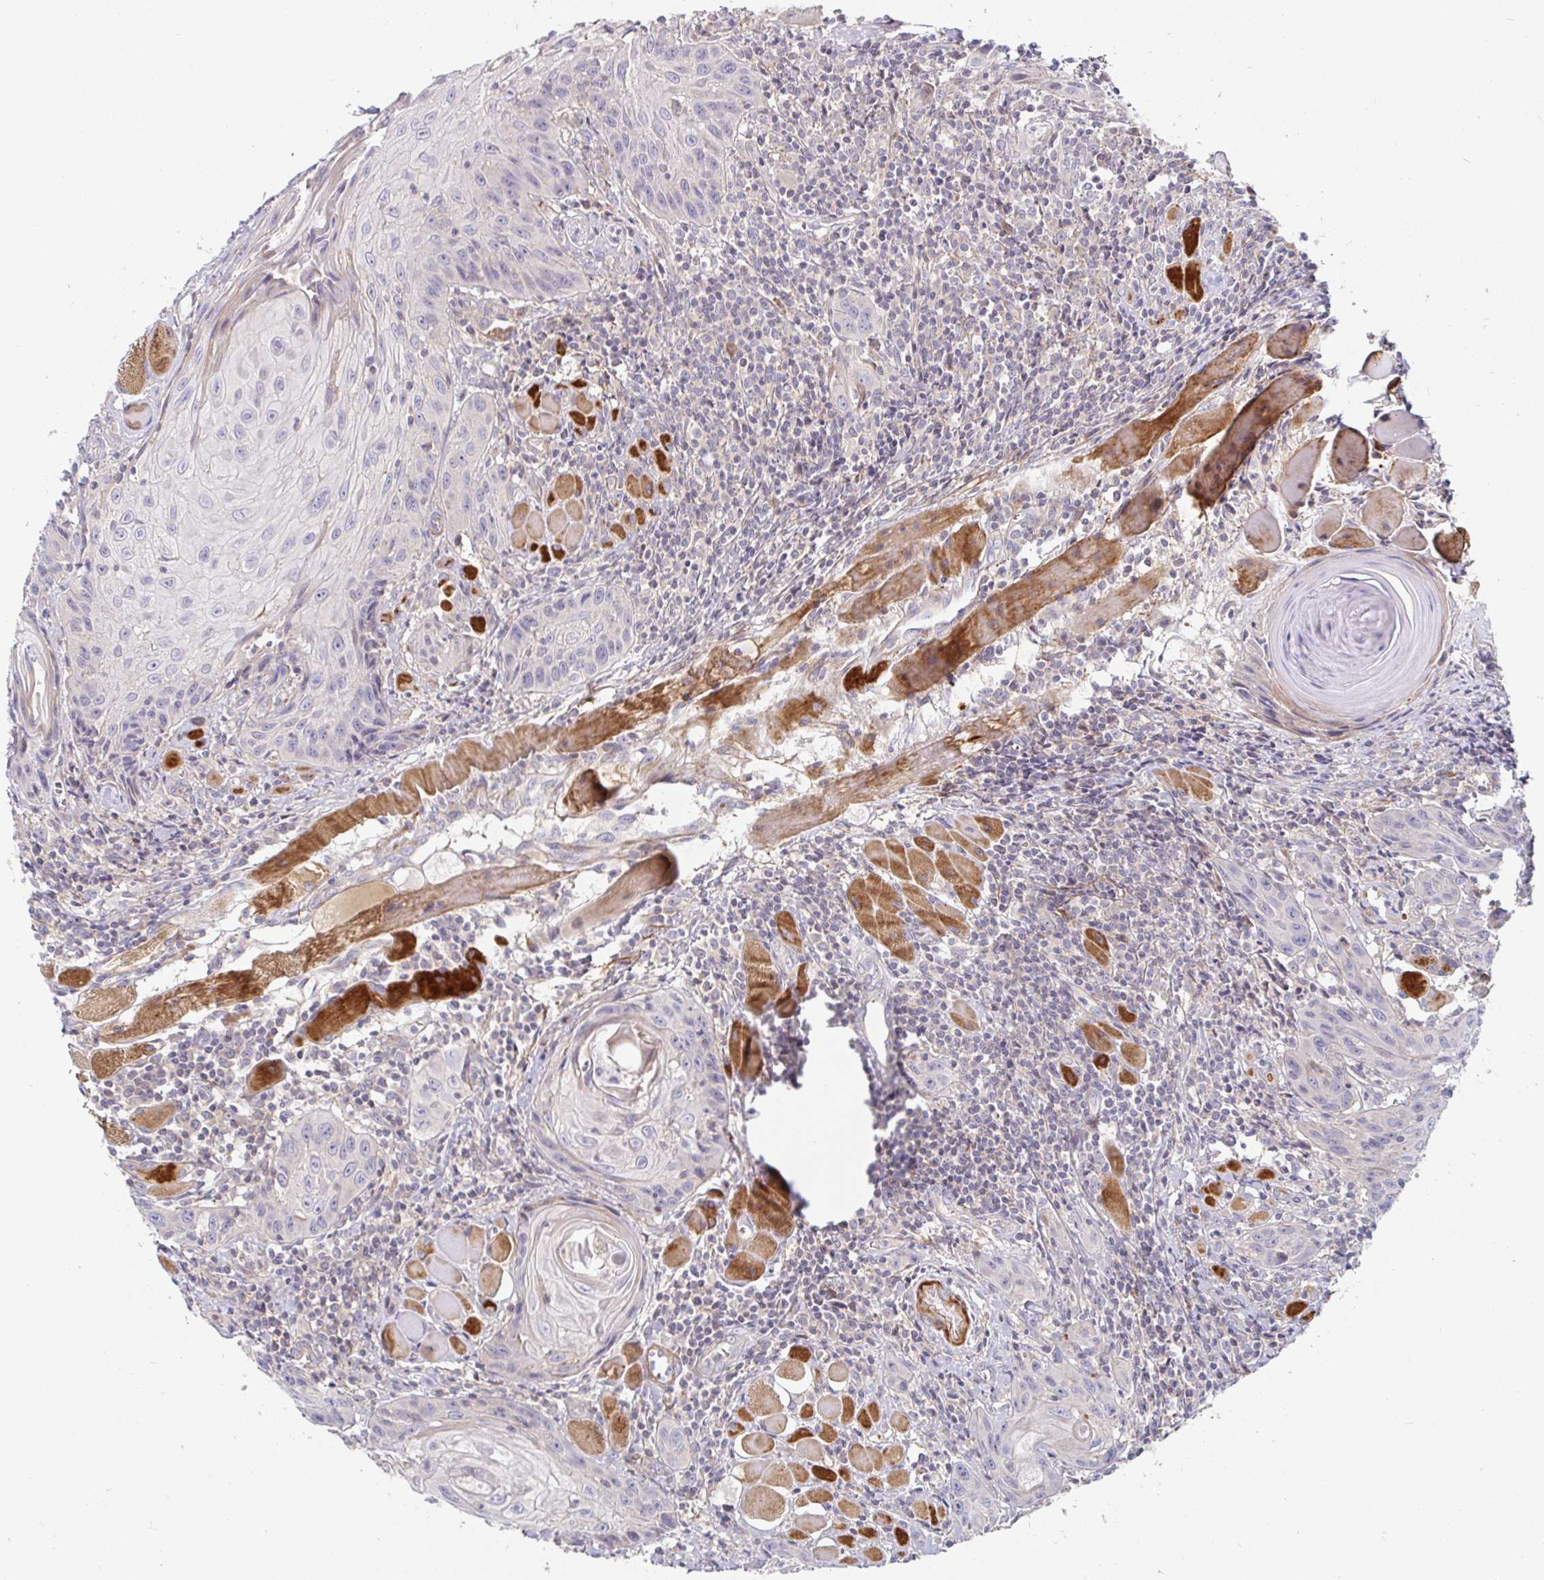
{"staining": {"intensity": "negative", "quantity": "none", "location": "none"}, "tissue": "head and neck cancer", "cell_type": "Tumor cells", "image_type": "cancer", "snomed": [{"axis": "morphology", "description": "Squamous cell carcinoma, NOS"}, {"axis": "topography", "description": "Oral tissue"}, {"axis": "topography", "description": "Head-Neck"}], "caption": "The immunohistochemistry histopathology image has no significant positivity in tumor cells of head and neck cancer (squamous cell carcinoma) tissue. (DAB immunohistochemistry (IHC), high magnification).", "gene": "SSH2", "patient": {"sex": "male", "age": 58}}